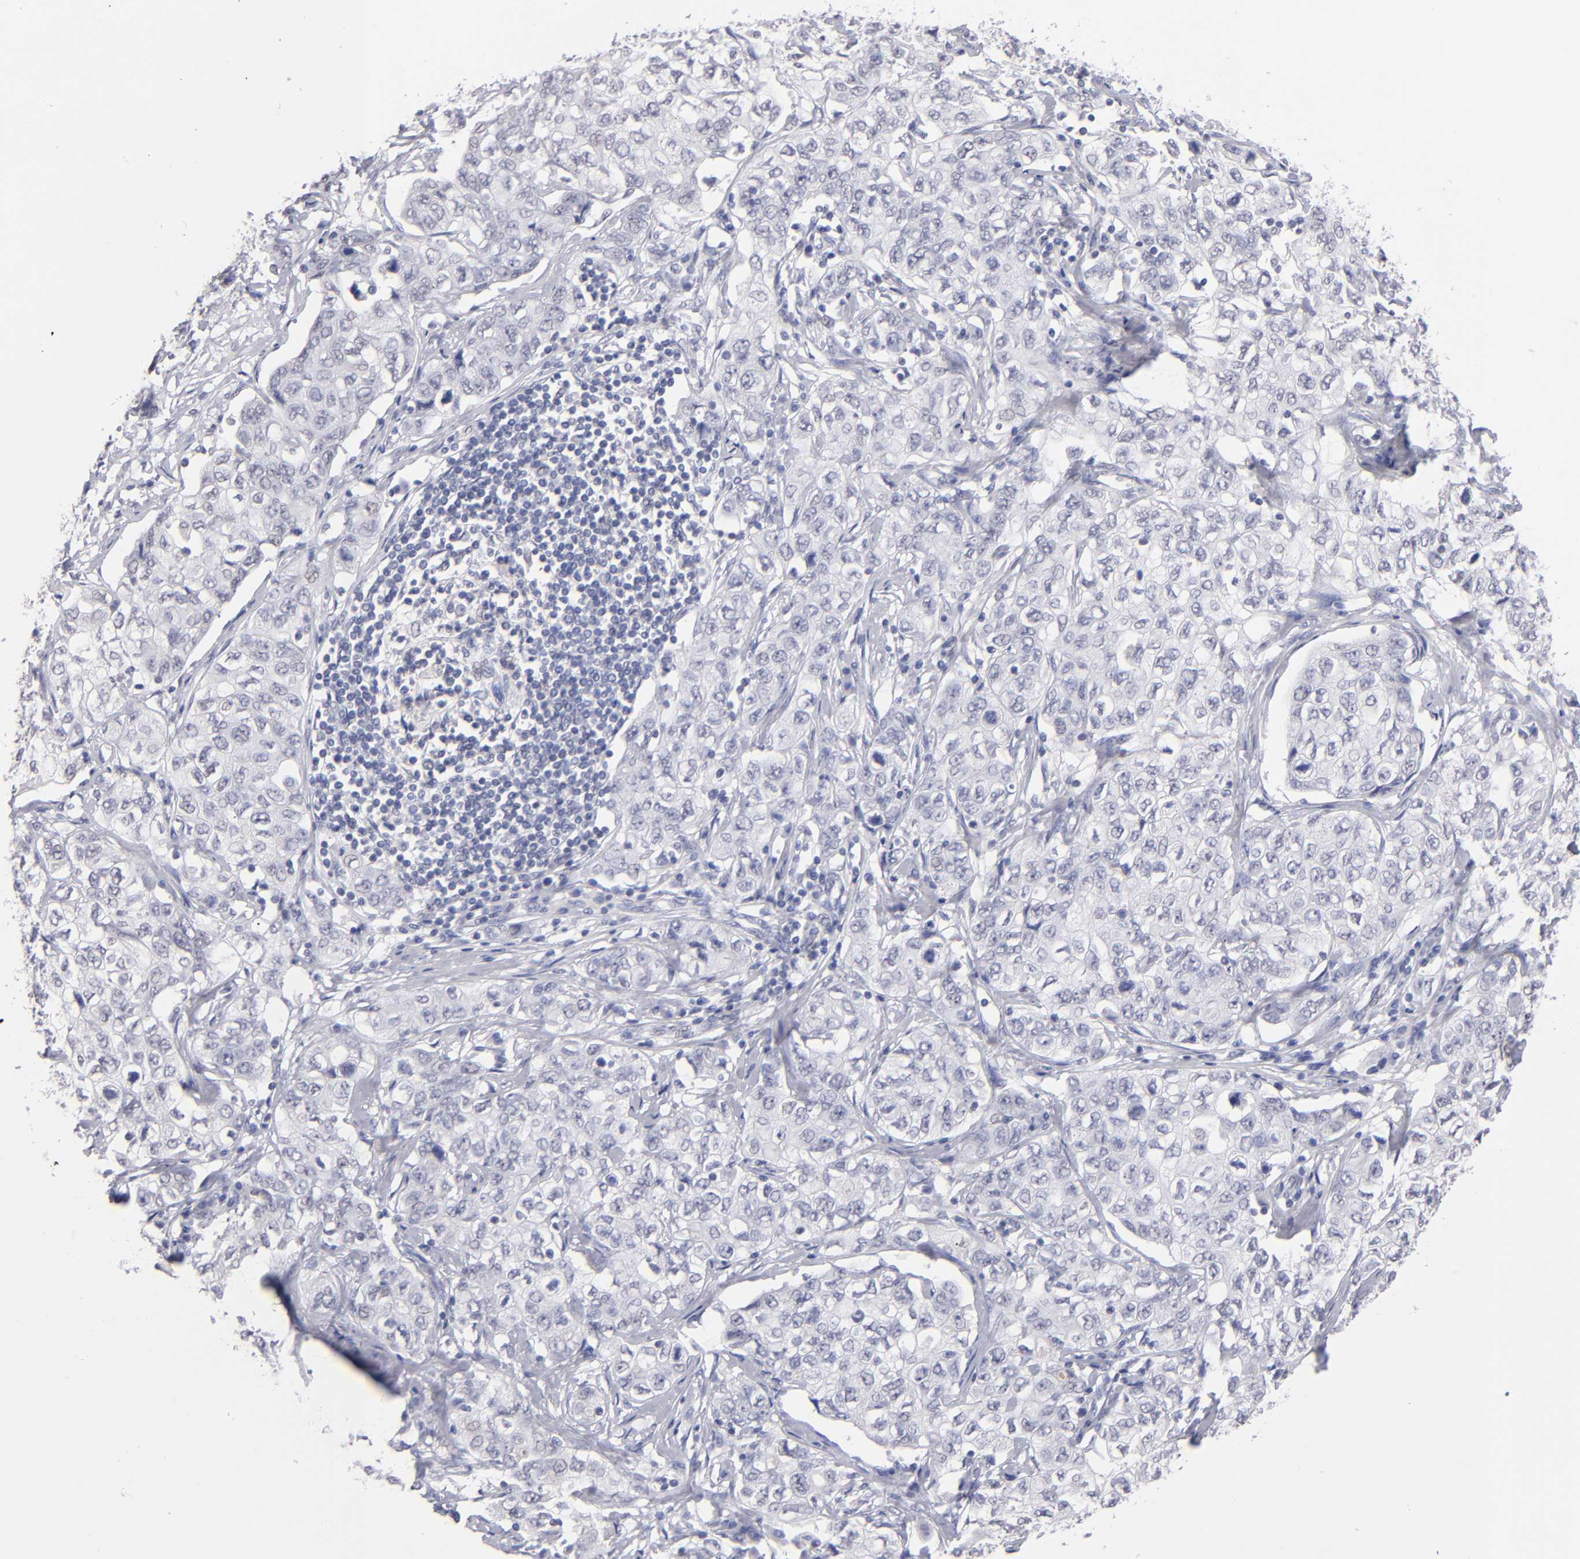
{"staining": {"intensity": "negative", "quantity": "none", "location": "none"}, "tissue": "stomach cancer", "cell_type": "Tumor cells", "image_type": "cancer", "snomed": [{"axis": "morphology", "description": "Adenocarcinoma, NOS"}, {"axis": "topography", "description": "Stomach"}], "caption": "Tumor cells are negative for protein expression in human adenocarcinoma (stomach). (DAB immunohistochemistry visualized using brightfield microscopy, high magnification).", "gene": "TEX11", "patient": {"sex": "male", "age": 48}}